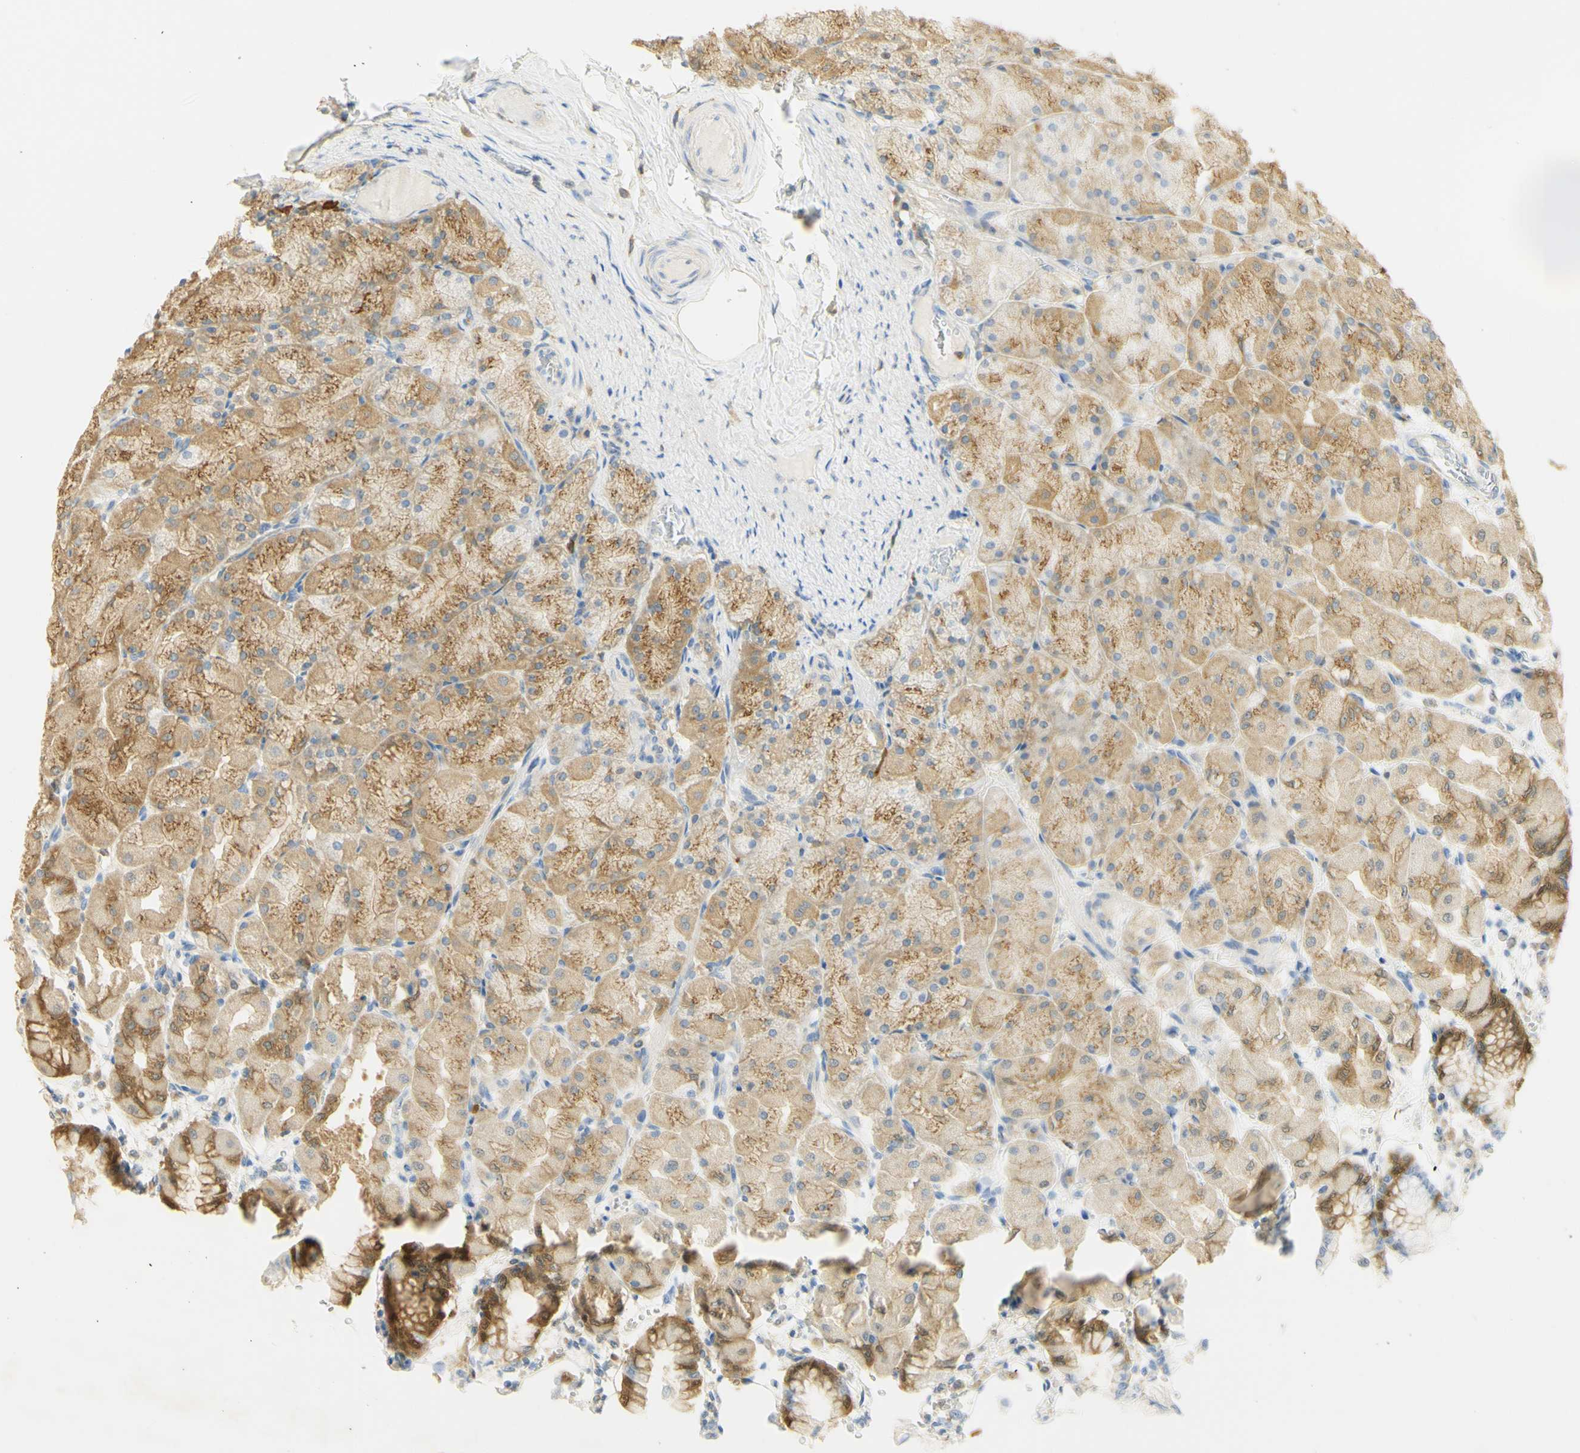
{"staining": {"intensity": "moderate", "quantity": ">75%", "location": "cytoplasmic/membranous"}, "tissue": "stomach", "cell_type": "Glandular cells", "image_type": "normal", "snomed": [{"axis": "morphology", "description": "Normal tissue, NOS"}, {"axis": "topography", "description": "Stomach, upper"}], "caption": "Immunohistochemical staining of normal stomach displays >75% levels of moderate cytoplasmic/membranous protein staining in about >75% of glandular cells. The staining is performed using DAB brown chromogen to label protein expression. The nuclei are counter-stained blue using hematoxylin.", "gene": "PAK1", "patient": {"sex": "female", "age": 56}}